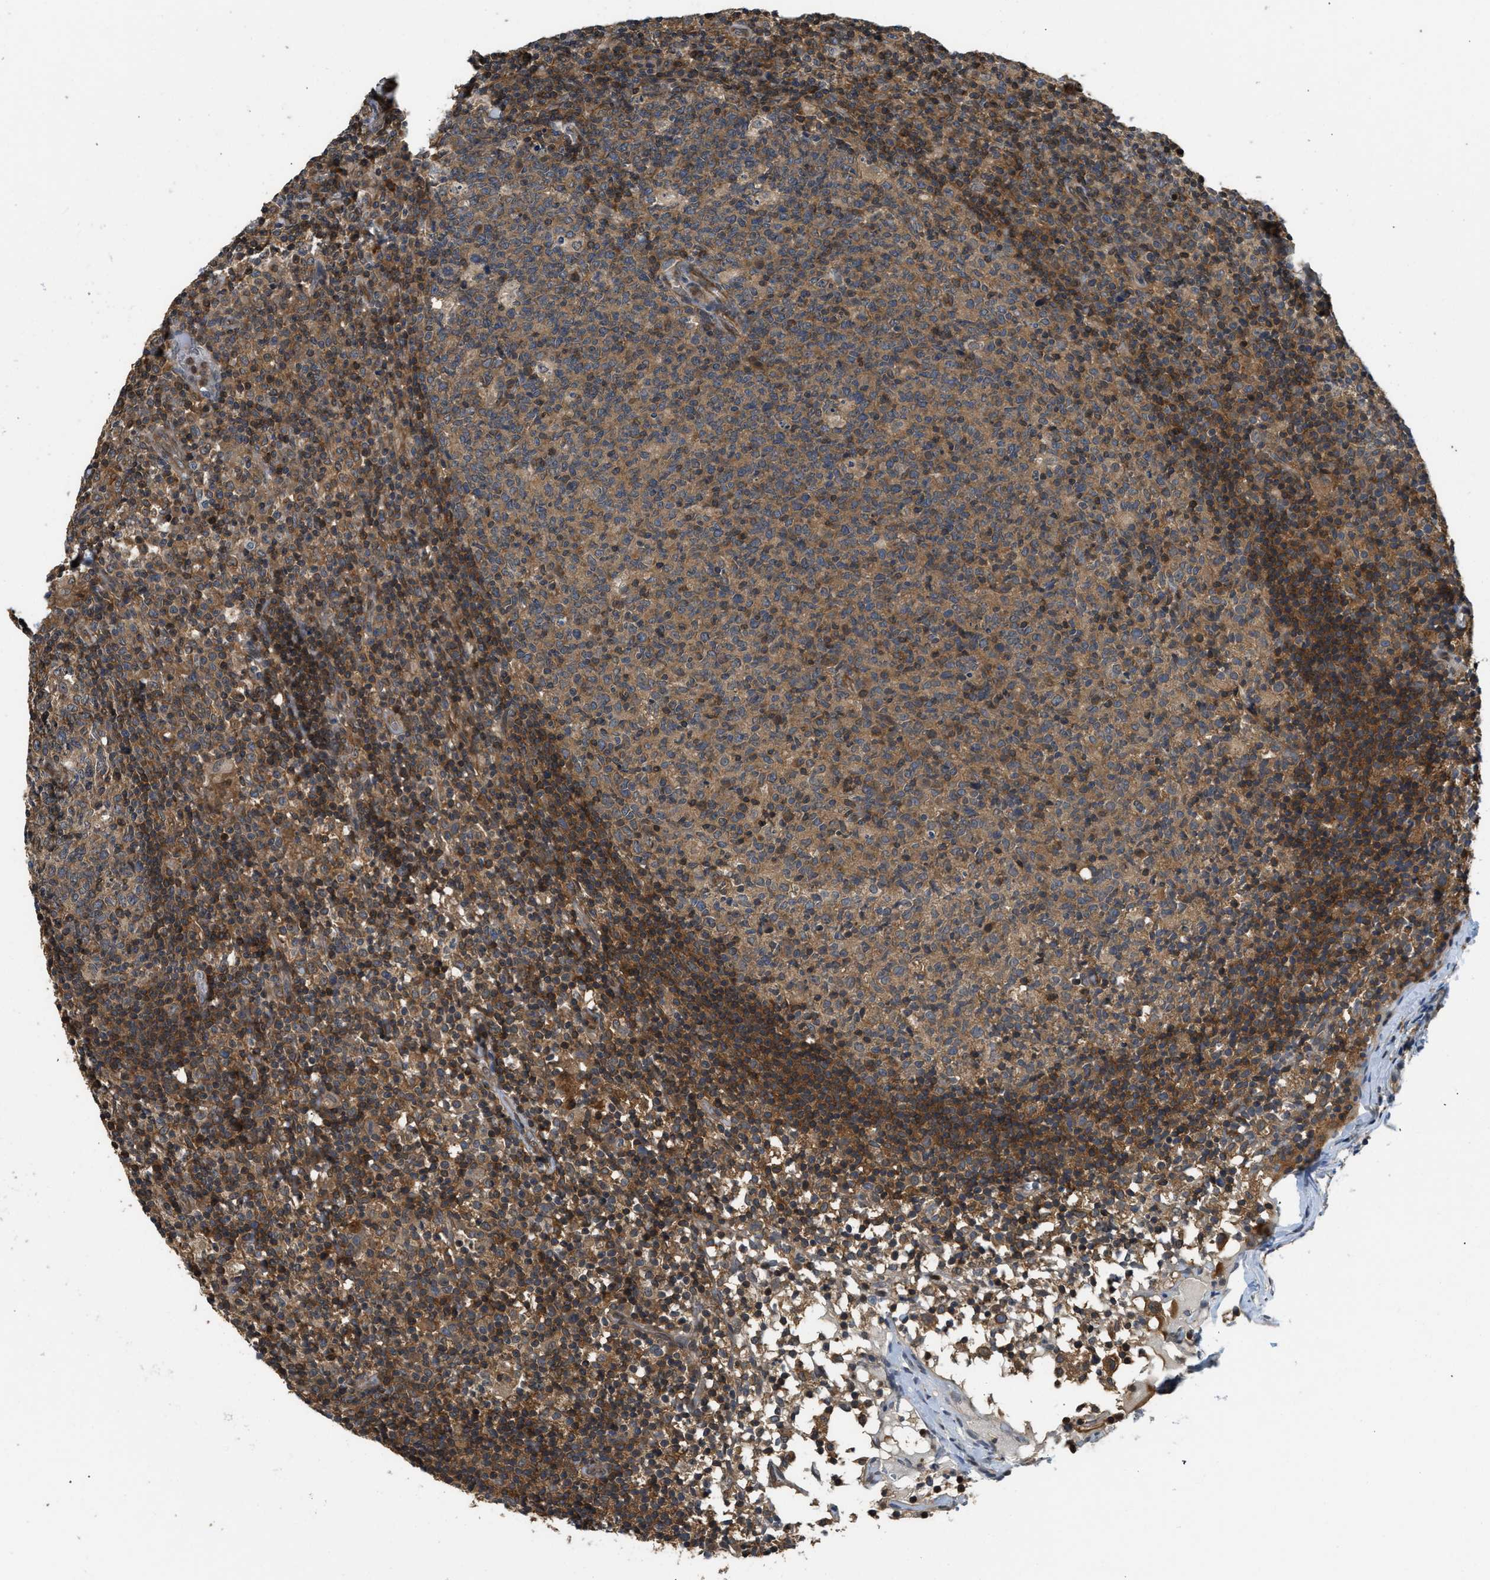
{"staining": {"intensity": "moderate", "quantity": "25%-75%", "location": "cytoplasmic/membranous"}, "tissue": "lymph node", "cell_type": "Germinal center cells", "image_type": "normal", "snomed": [{"axis": "morphology", "description": "Normal tissue, NOS"}, {"axis": "morphology", "description": "Inflammation, NOS"}, {"axis": "topography", "description": "Lymph node"}], "caption": "Immunohistochemistry of unremarkable lymph node displays medium levels of moderate cytoplasmic/membranous staining in about 25%-75% of germinal center cells.", "gene": "TES", "patient": {"sex": "male", "age": 55}}